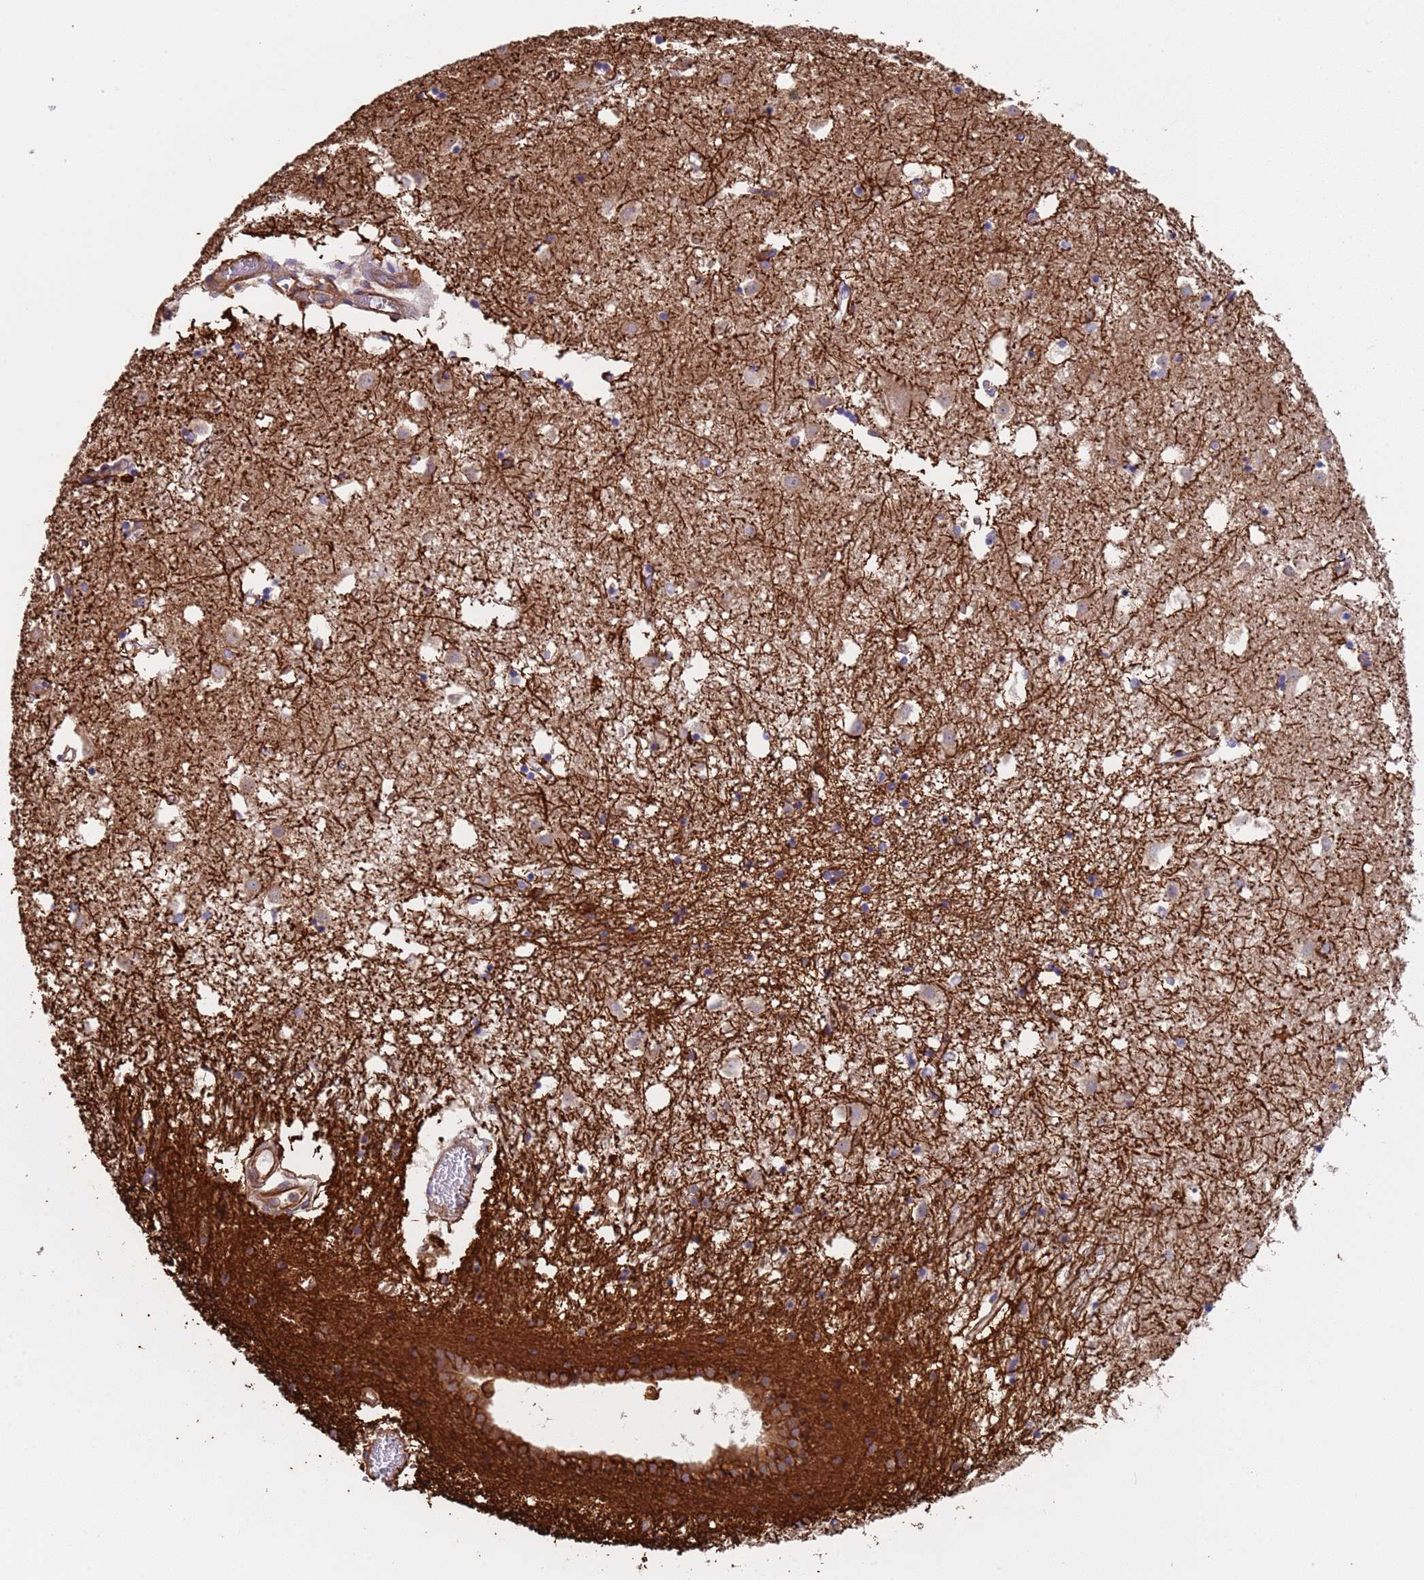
{"staining": {"intensity": "strong", "quantity": "<25%", "location": "cytoplasmic/membranous"}, "tissue": "caudate", "cell_type": "Glial cells", "image_type": "normal", "snomed": [{"axis": "morphology", "description": "Normal tissue, NOS"}, {"axis": "topography", "description": "Lateral ventricle wall"}], "caption": "High-magnification brightfield microscopy of unremarkable caudate stained with DAB (brown) and counterstained with hematoxylin (blue). glial cells exhibit strong cytoplasmic/membranous staining is present in about<25% of cells. (Brightfield microscopy of DAB IHC at high magnification).", "gene": "NUDT12", "patient": {"sex": "male", "age": 70}}